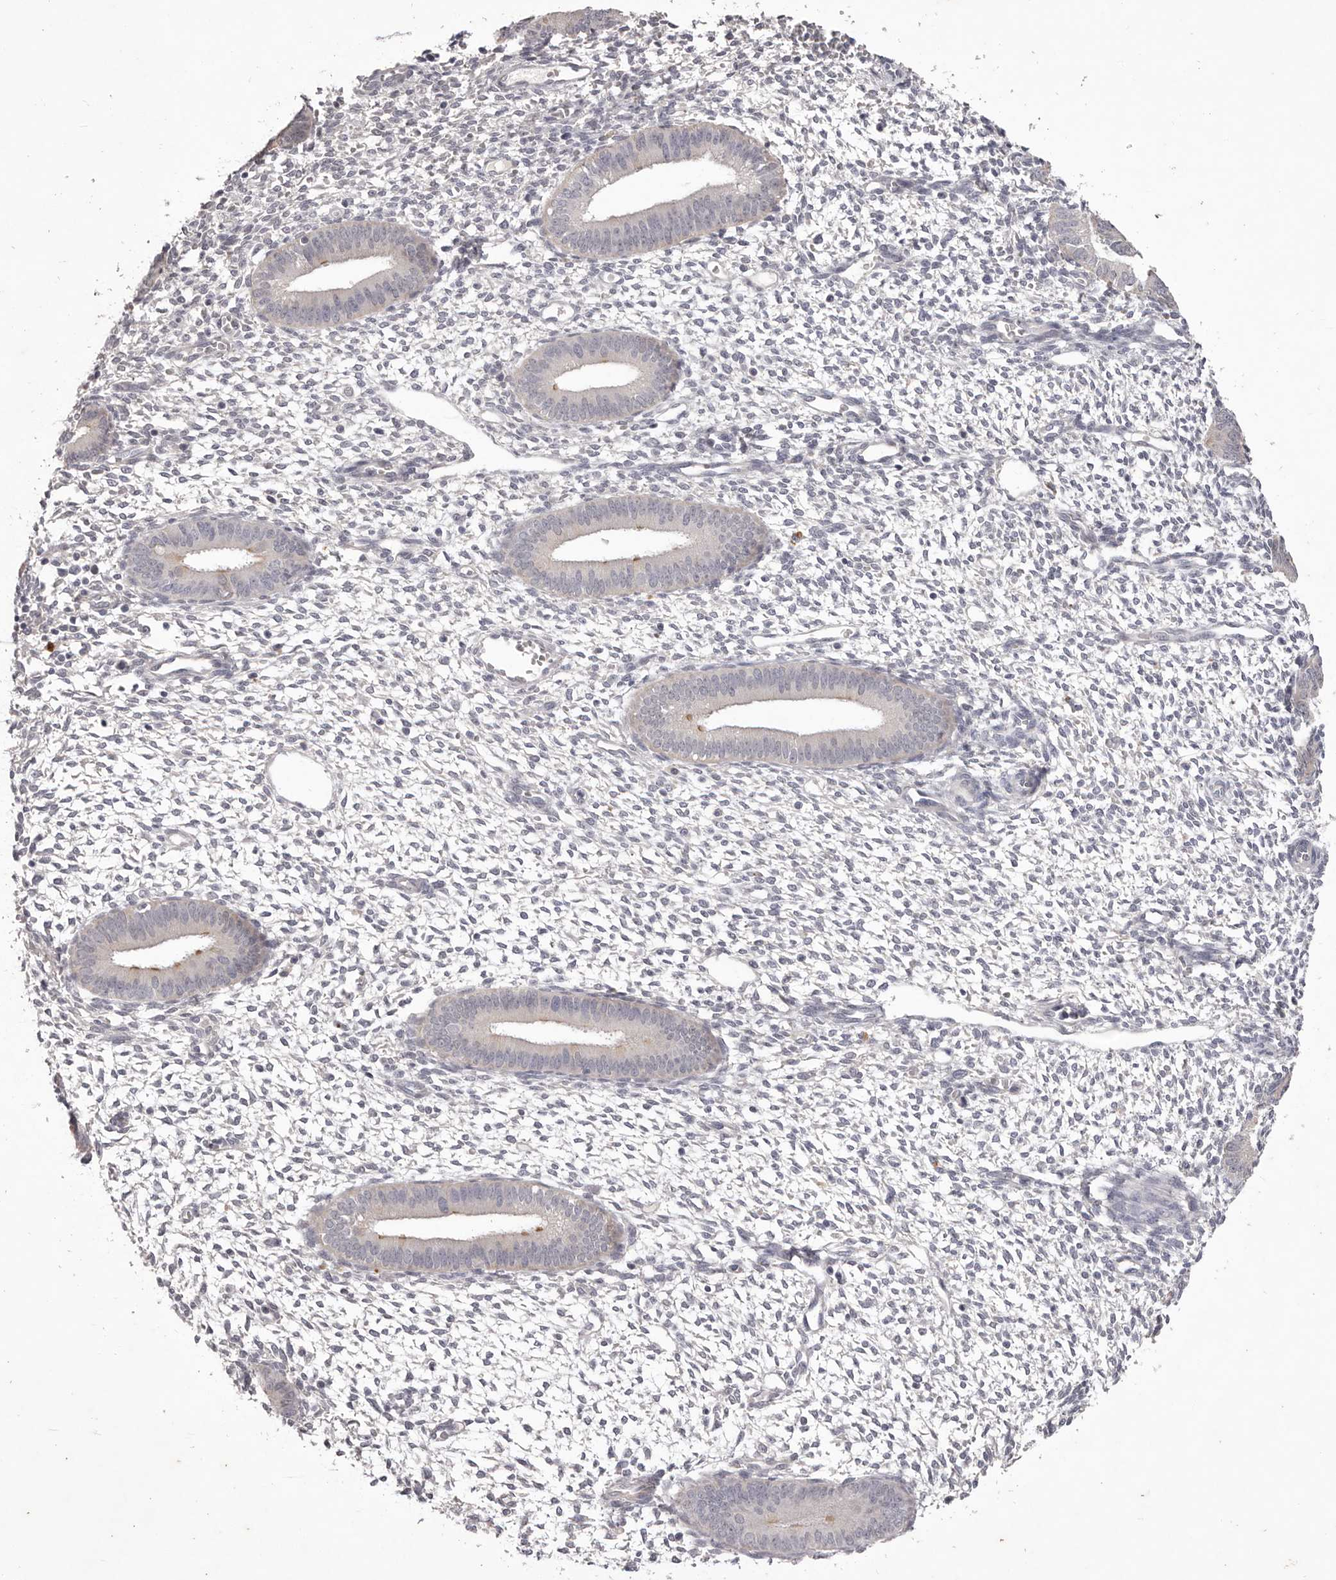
{"staining": {"intensity": "negative", "quantity": "none", "location": "none"}, "tissue": "endometrium", "cell_type": "Cells in endometrial stroma", "image_type": "normal", "snomed": [{"axis": "morphology", "description": "Normal tissue, NOS"}, {"axis": "topography", "description": "Endometrium"}], "caption": "Immunohistochemistry micrograph of normal endometrium stained for a protein (brown), which reveals no positivity in cells in endometrial stroma. (Immunohistochemistry (ihc), brightfield microscopy, high magnification).", "gene": "GARNL3", "patient": {"sex": "female", "age": 46}}